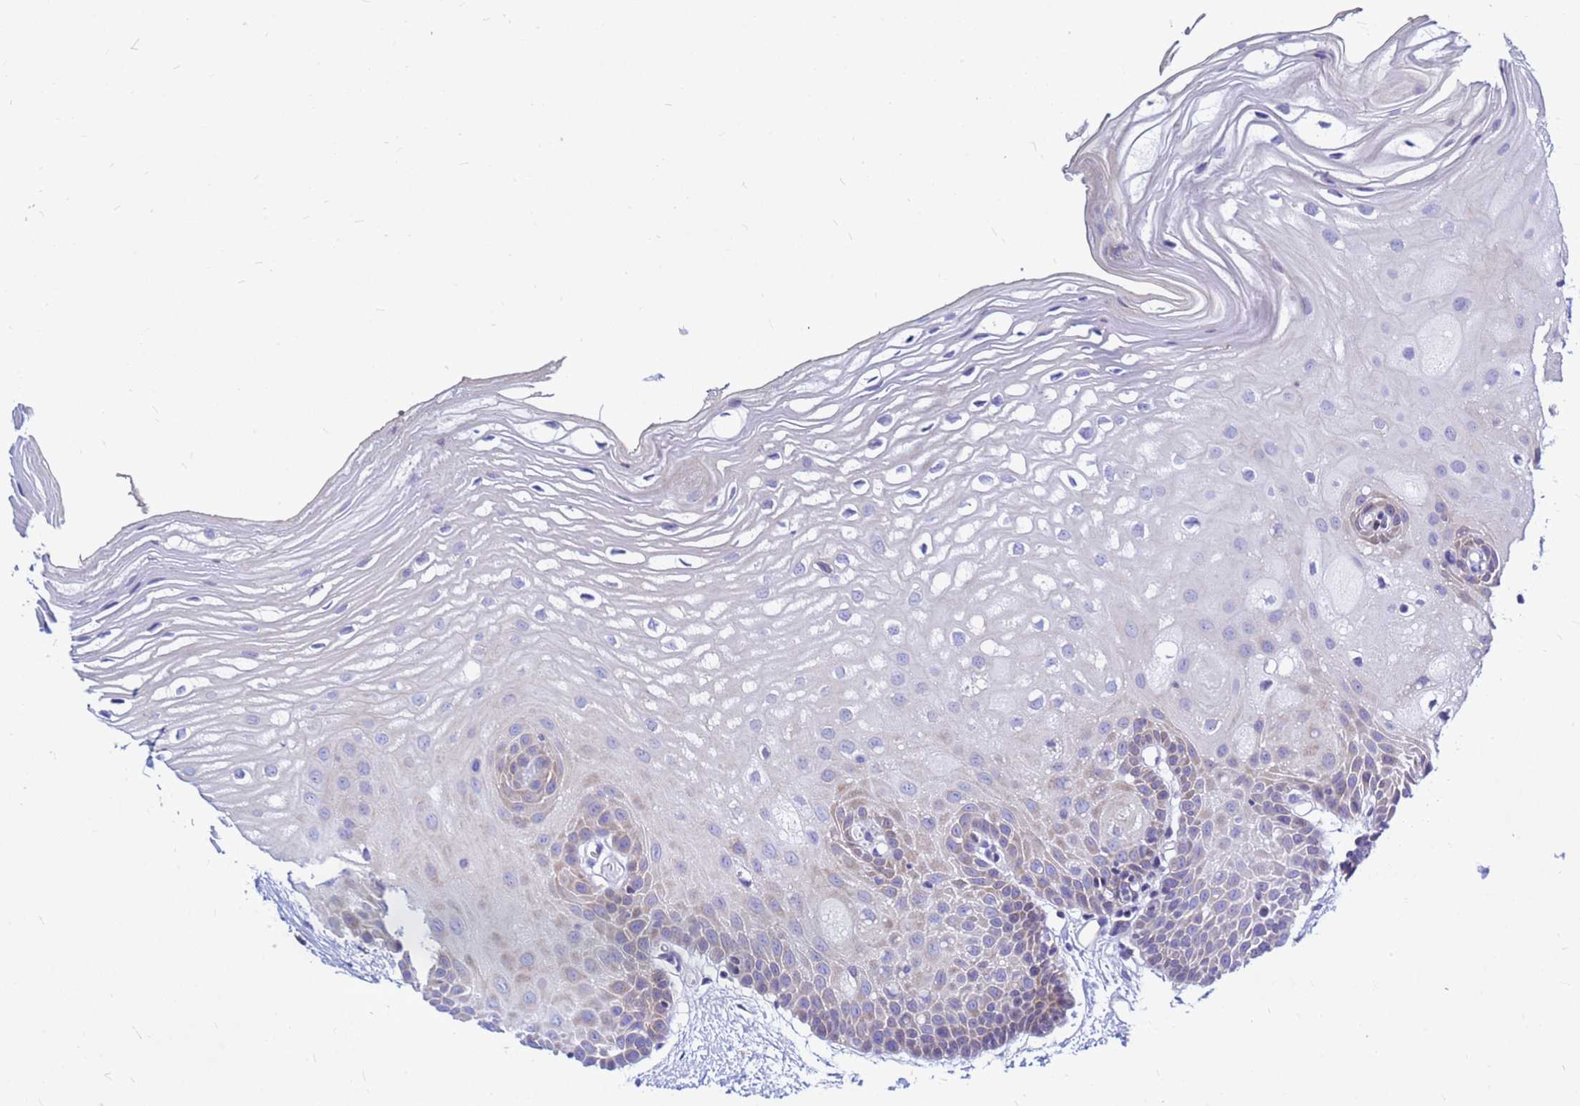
{"staining": {"intensity": "weak", "quantity": "<25%", "location": "cytoplasmic/membranous"}, "tissue": "oral mucosa", "cell_type": "Squamous epithelial cells", "image_type": "normal", "snomed": [{"axis": "morphology", "description": "Normal tissue, NOS"}, {"axis": "topography", "description": "Oral tissue"}, {"axis": "topography", "description": "Tounge, NOS"}], "caption": "IHC of benign oral mucosa reveals no expression in squamous epithelial cells.", "gene": "MOB2", "patient": {"sex": "female", "age": 73}}